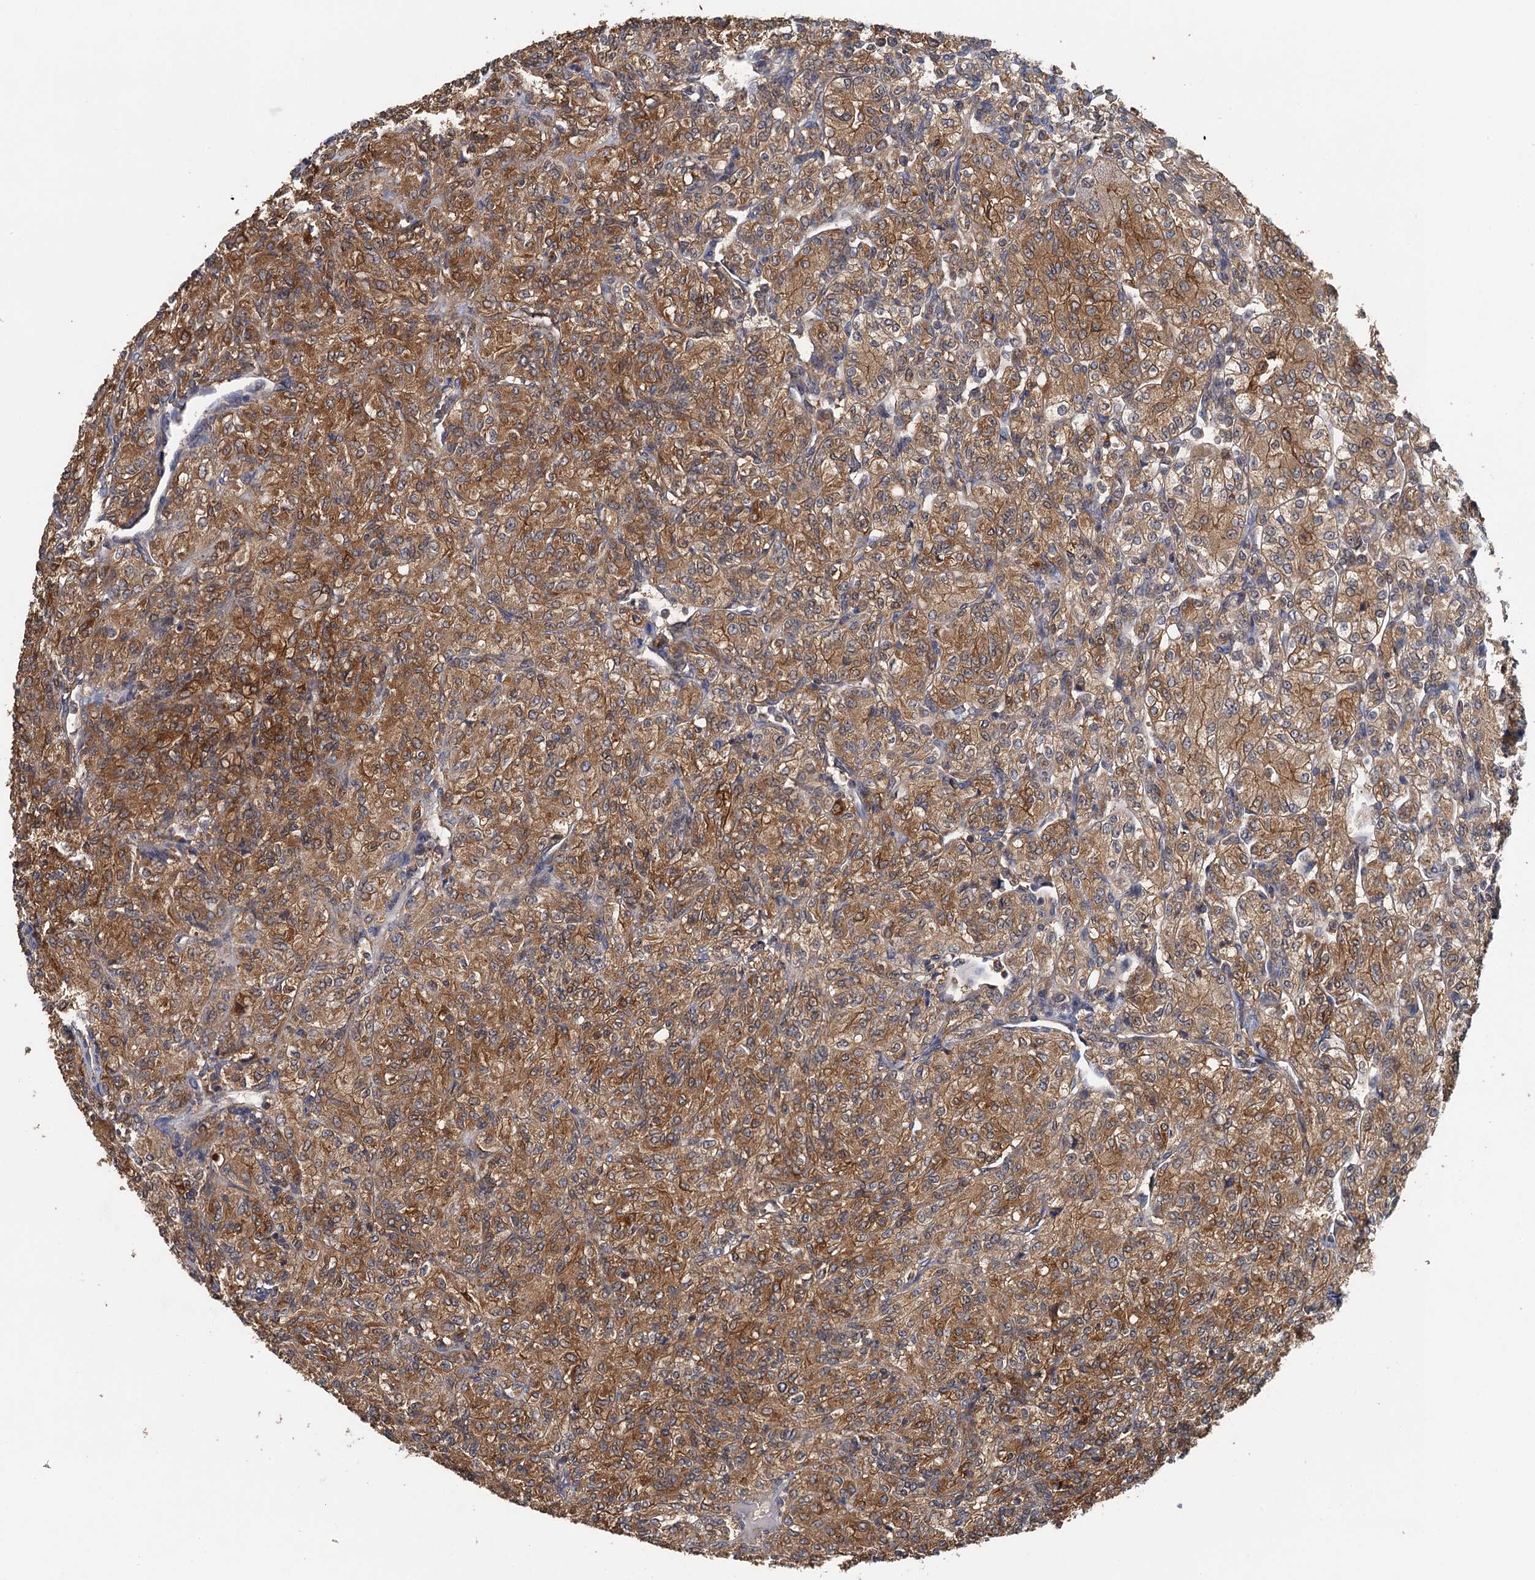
{"staining": {"intensity": "moderate", "quantity": ">75%", "location": "cytoplasmic/membranous"}, "tissue": "renal cancer", "cell_type": "Tumor cells", "image_type": "cancer", "snomed": [{"axis": "morphology", "description": "Adenocarcinoma, NOS"}, {"axis": "topography", "description": "Kidney"}], "caption": "Immunohistochemistry (DAB) staining of renal cancer (adenocarcinoma) displays moderate cytoplasmic/membranous protein expression in about >75% of tumor cells. (brown staining indicates protein expression, while blue staining denotes nuclei).", "gene": "RSAD2", "patient": {"sex": "male", "age": 77}}